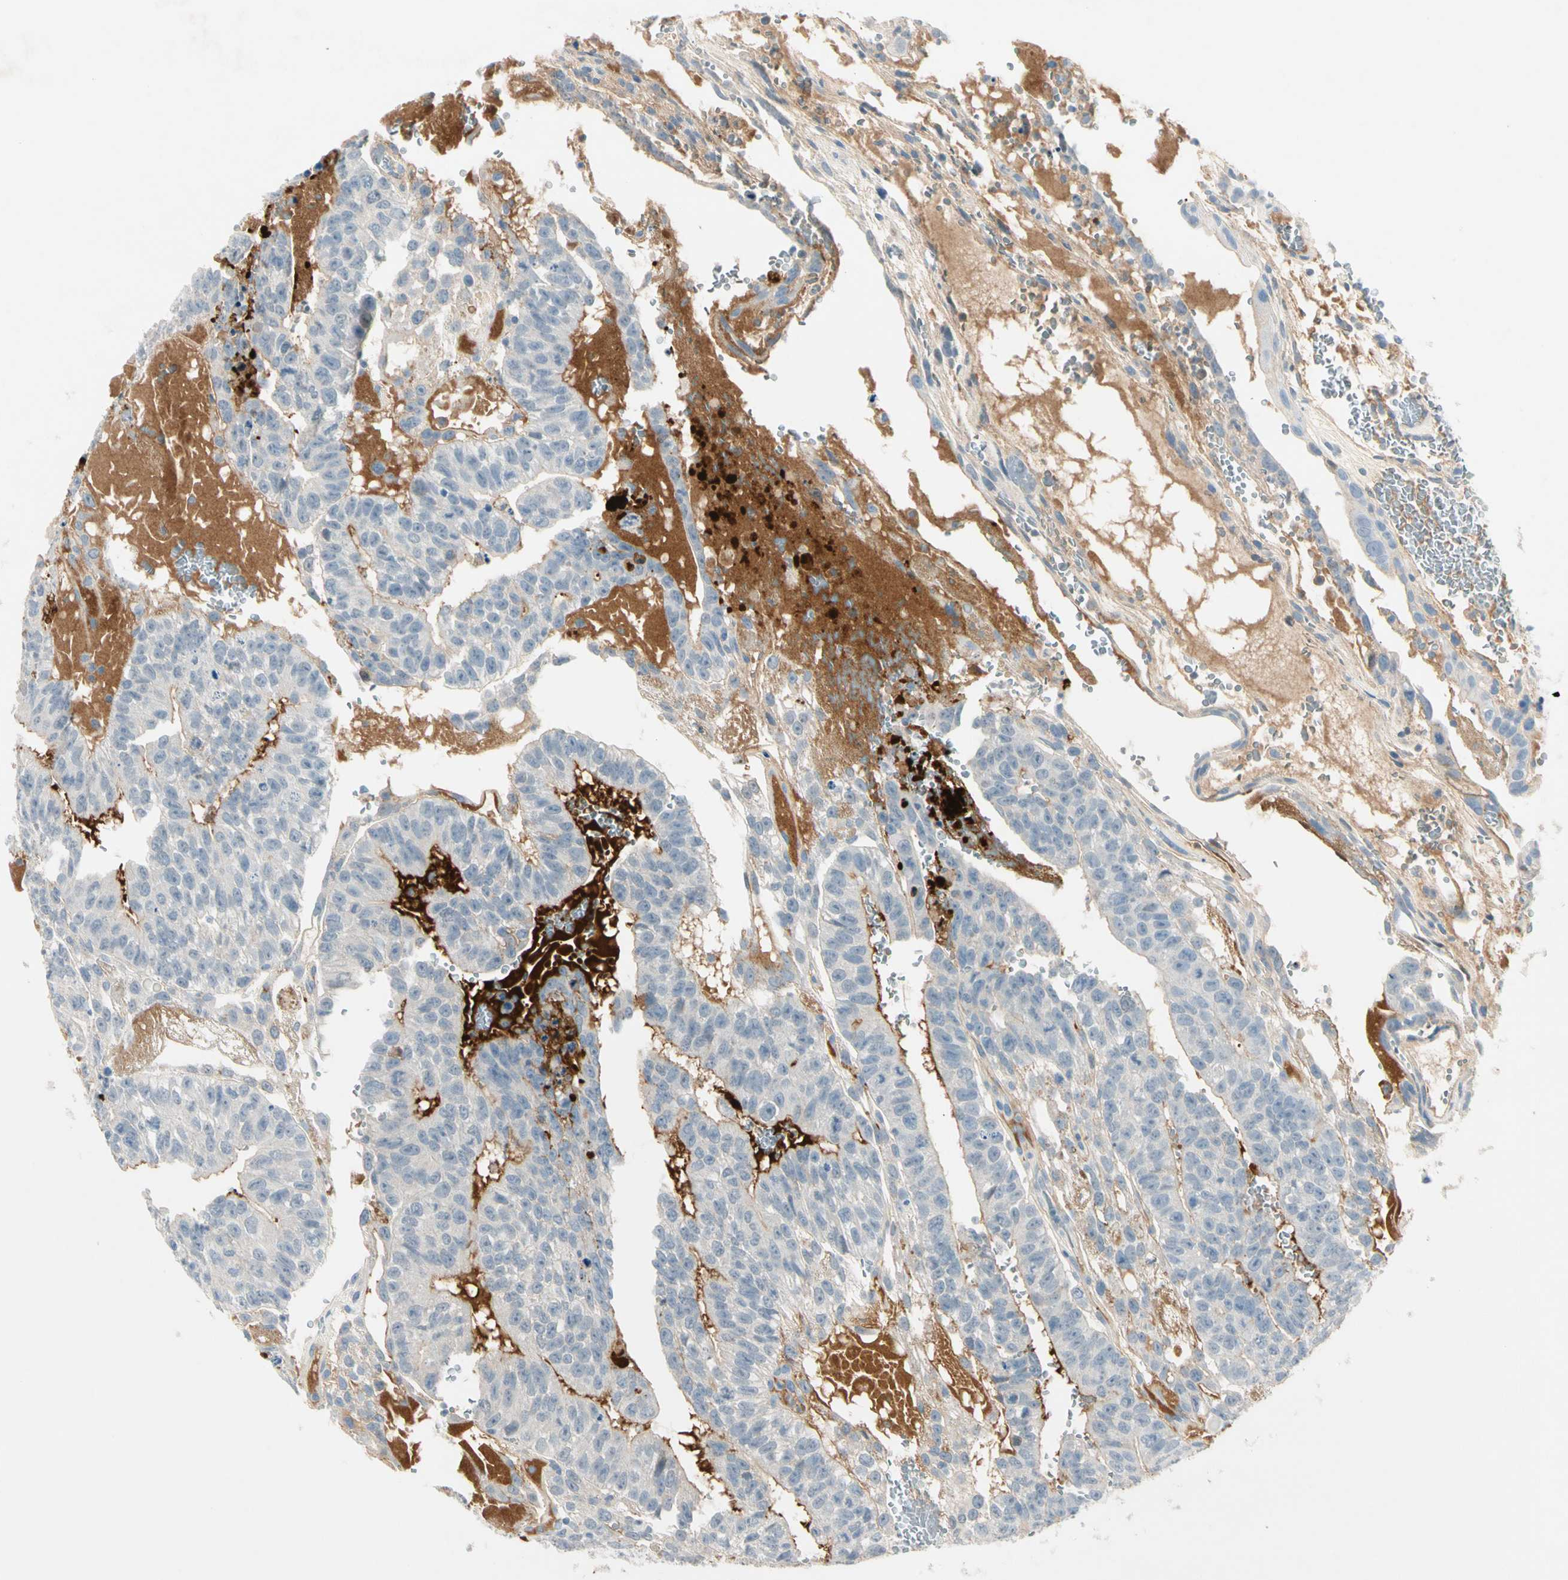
{"staining": {"intensity": "negative", "quantity": "none", "location": "none"}, "tissue": "testis cancer", "cell_type": "Tumor cells", "image_type": "cancer", "snomed": [{"axis": "morphology", "description": "Seminoma, NOS"}, {"axis": "morphology", "description": "Carcinoma, Embryonal, NOS"}, {"axis": "topography", "description": "Testis"}], "caption": "Immunohistochemistry (IHC) of human testis cancer (embryonal carcinoma) demonstrates no staining in tumor cells.", "gene": "SERPIND1", "patient": {"sex": "male", "age": 52}}